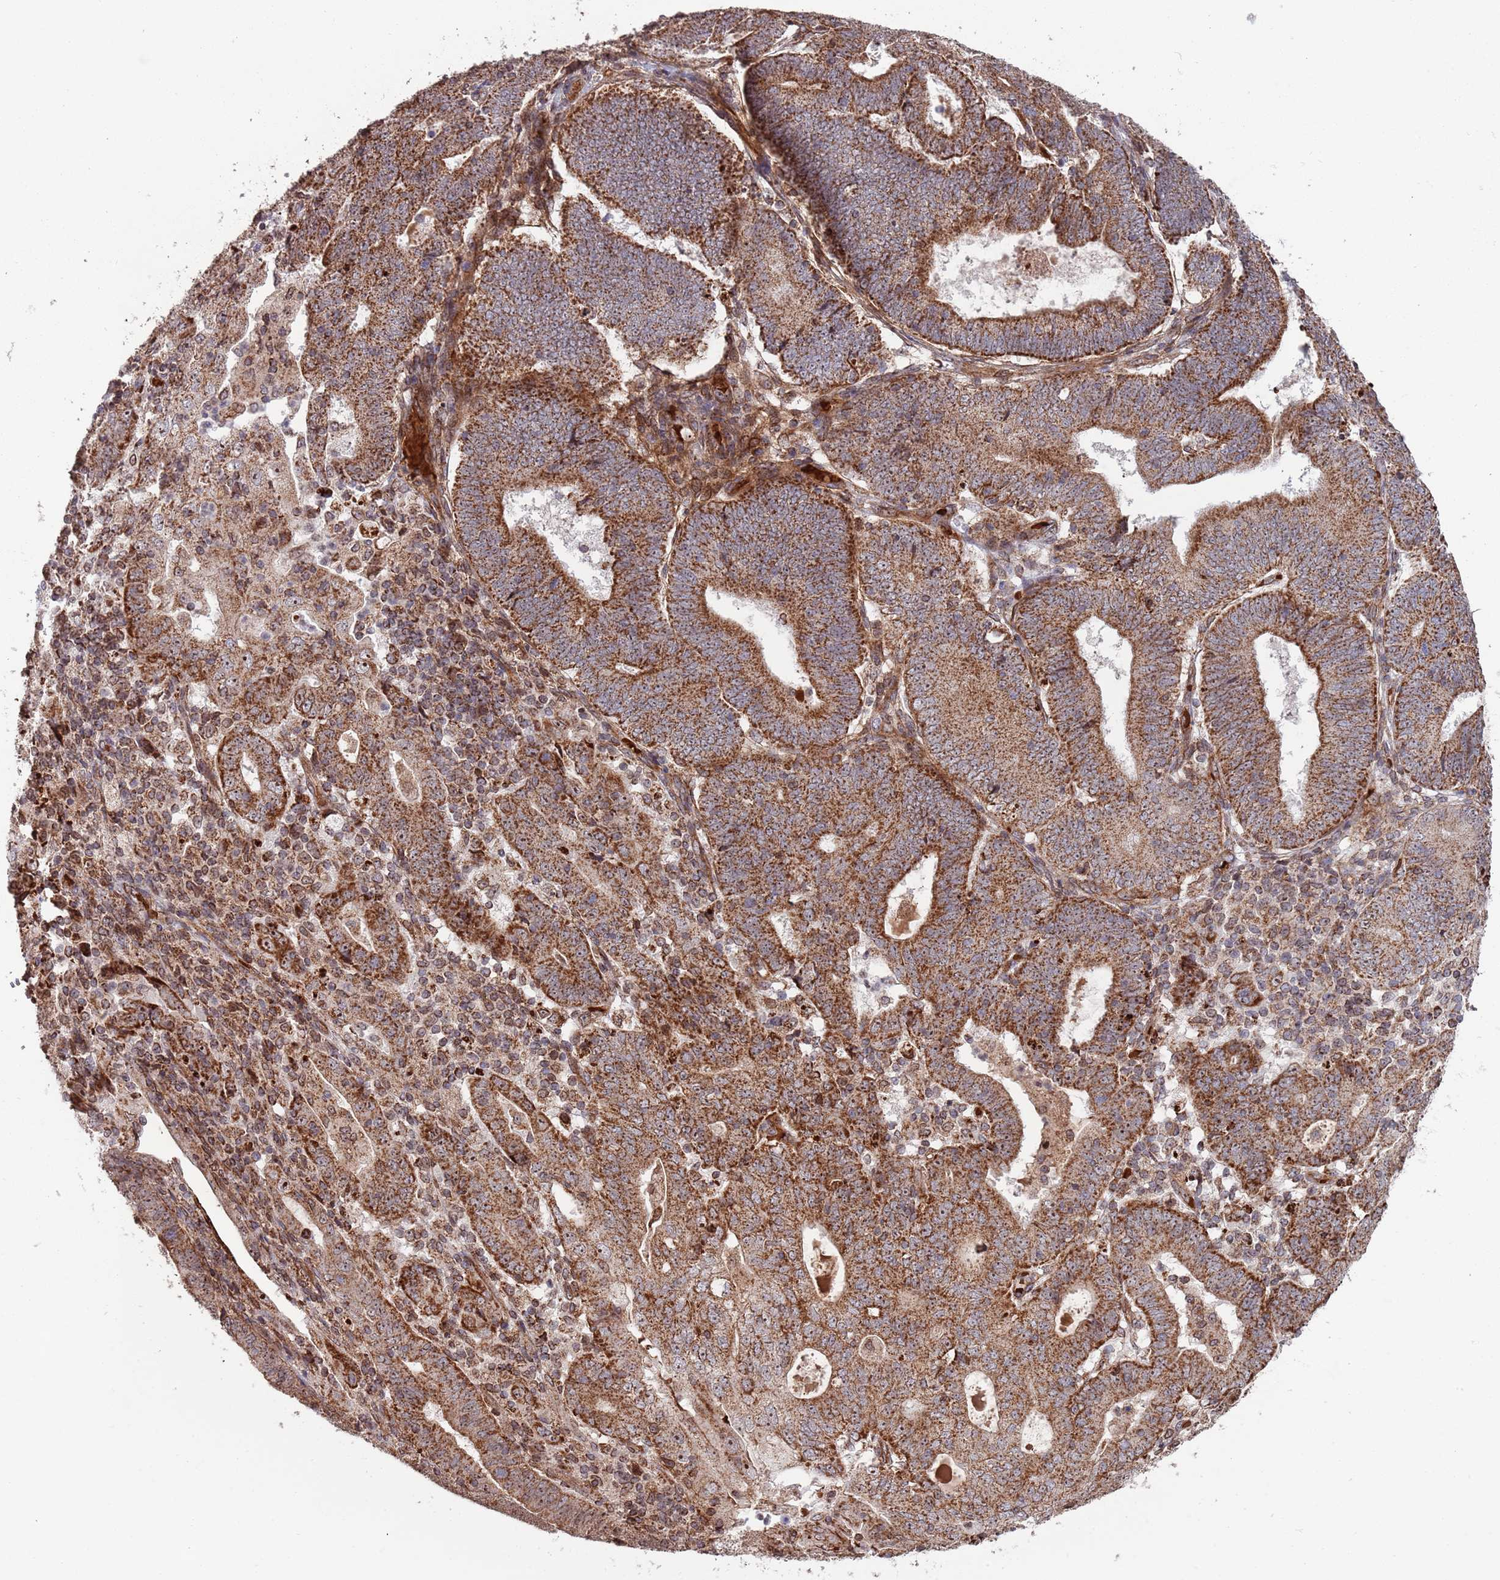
{"staining": {"intensity": "strong", "quantity": ">75%", "location": "cytoplasmic/membranous"}, "tissue": "endometrial cancer", "cell_type": "Tumor cells", "image_type": "cancer", "snomed": [{"axis": "morphology", "description": "Adenocarcinoma, NOS"}, {"axis": "topography", "description": "Endometrium"}], "caption": "About >75% of tumor cells in human endometrial cancer (adenocarcinoma) reveal strong cytoplasmic/membranous protein expression as visualized by brown immunohistochemical staining.", "gene": "DCHS1", "patient": {"sex": "female", "age": 70}}